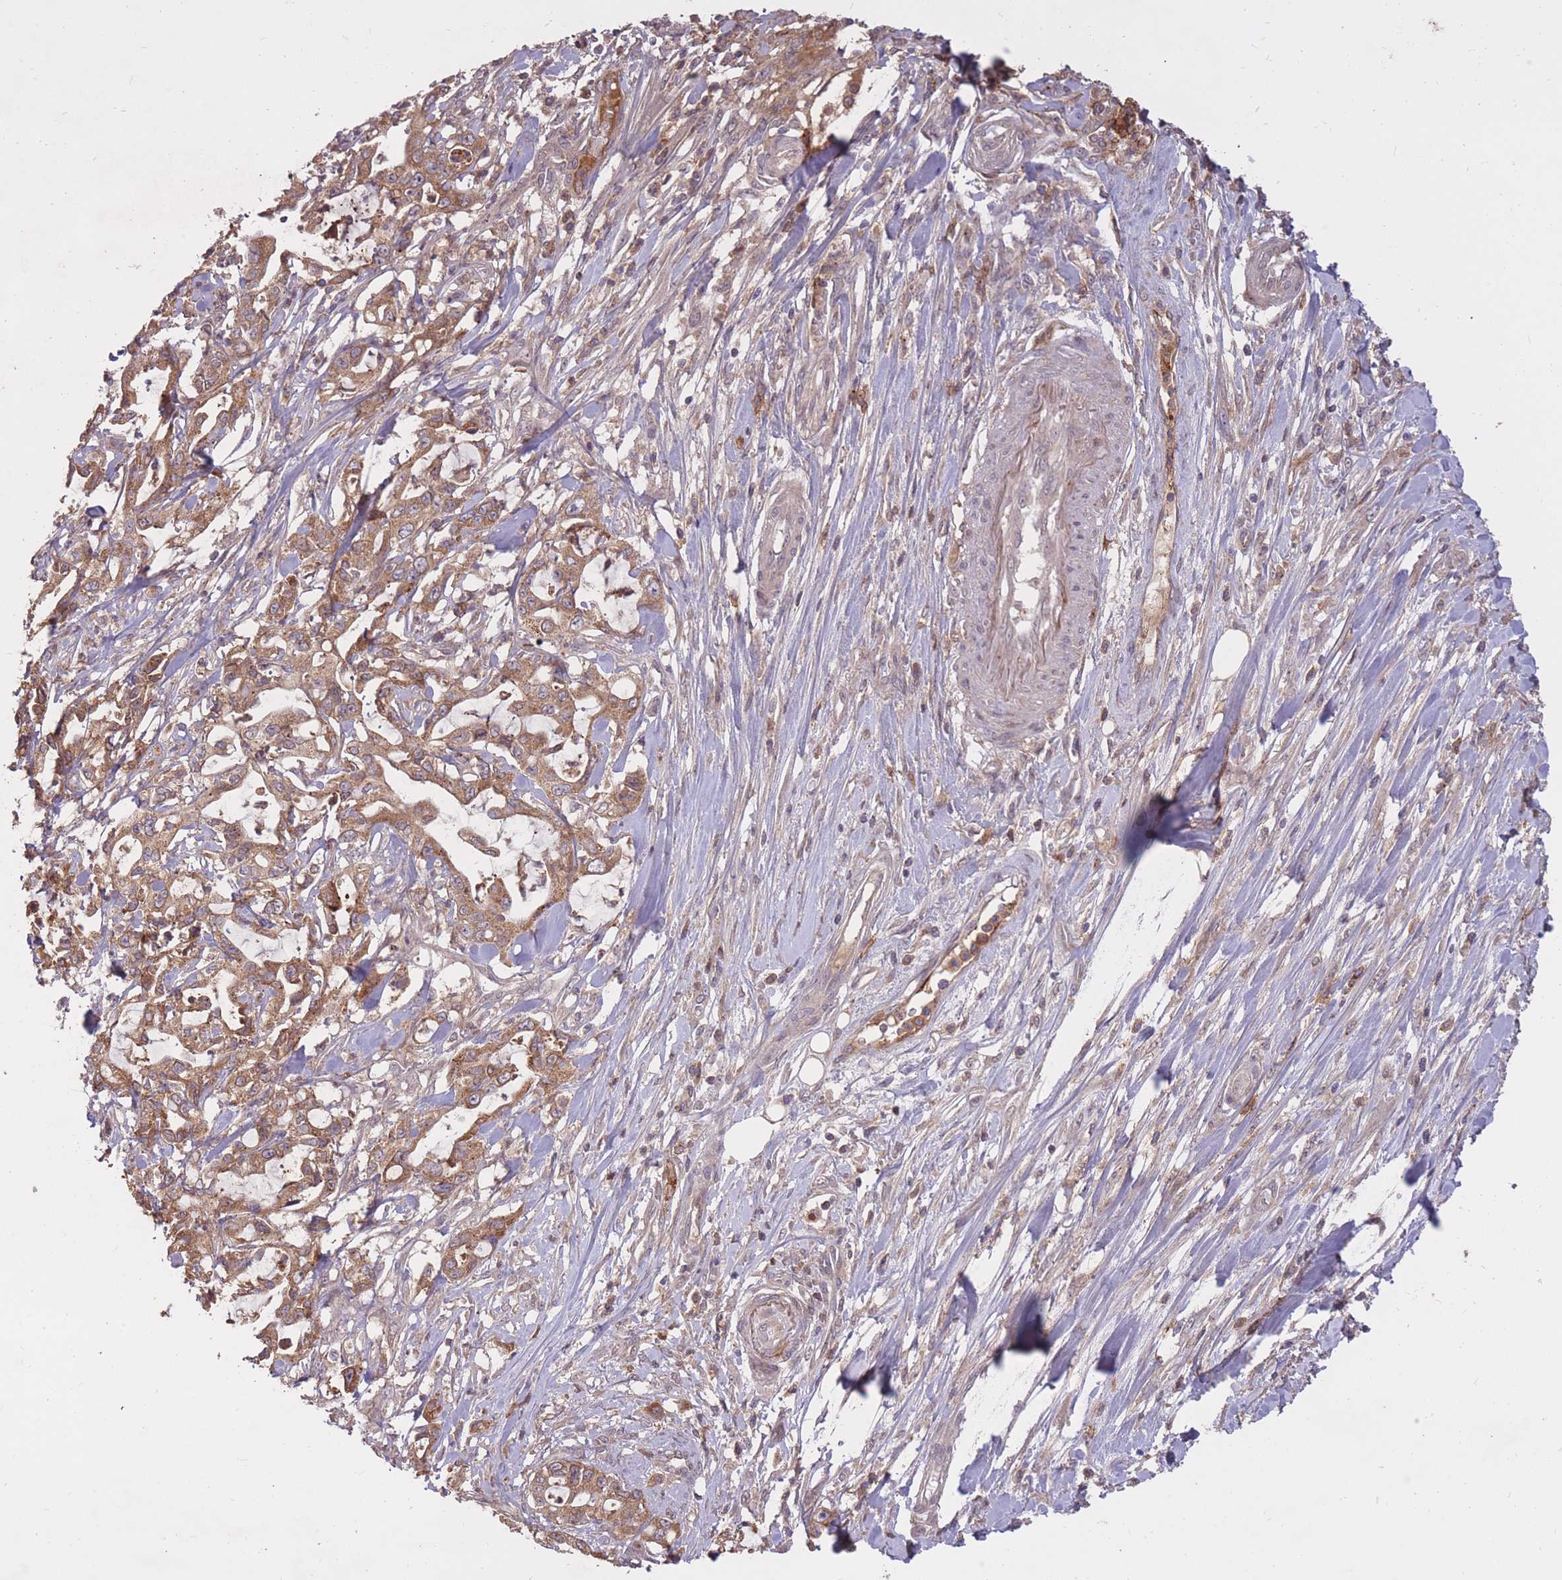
{"staining": {"intensity": "moderate", "quantity": ">75%", "location": "cytoplasmic/membranous"}, "tissue": "pancreatic cancer", "cell_type": "Tumor cells", "image_type": "cancer", "snomed": [{"axis": "morphology", "description": "Adenocarcinoma, NOS"}, {"axis": "topography", "description": "Pancreas"}], "caption": "Protein expression analysis of human pancreatic cancer reveals moderate cytoplasmic/membranous staining in about >75% of tumor cells.", "gene": "IGF2BP2", "patient": {"sex": "female", "age": 61}}